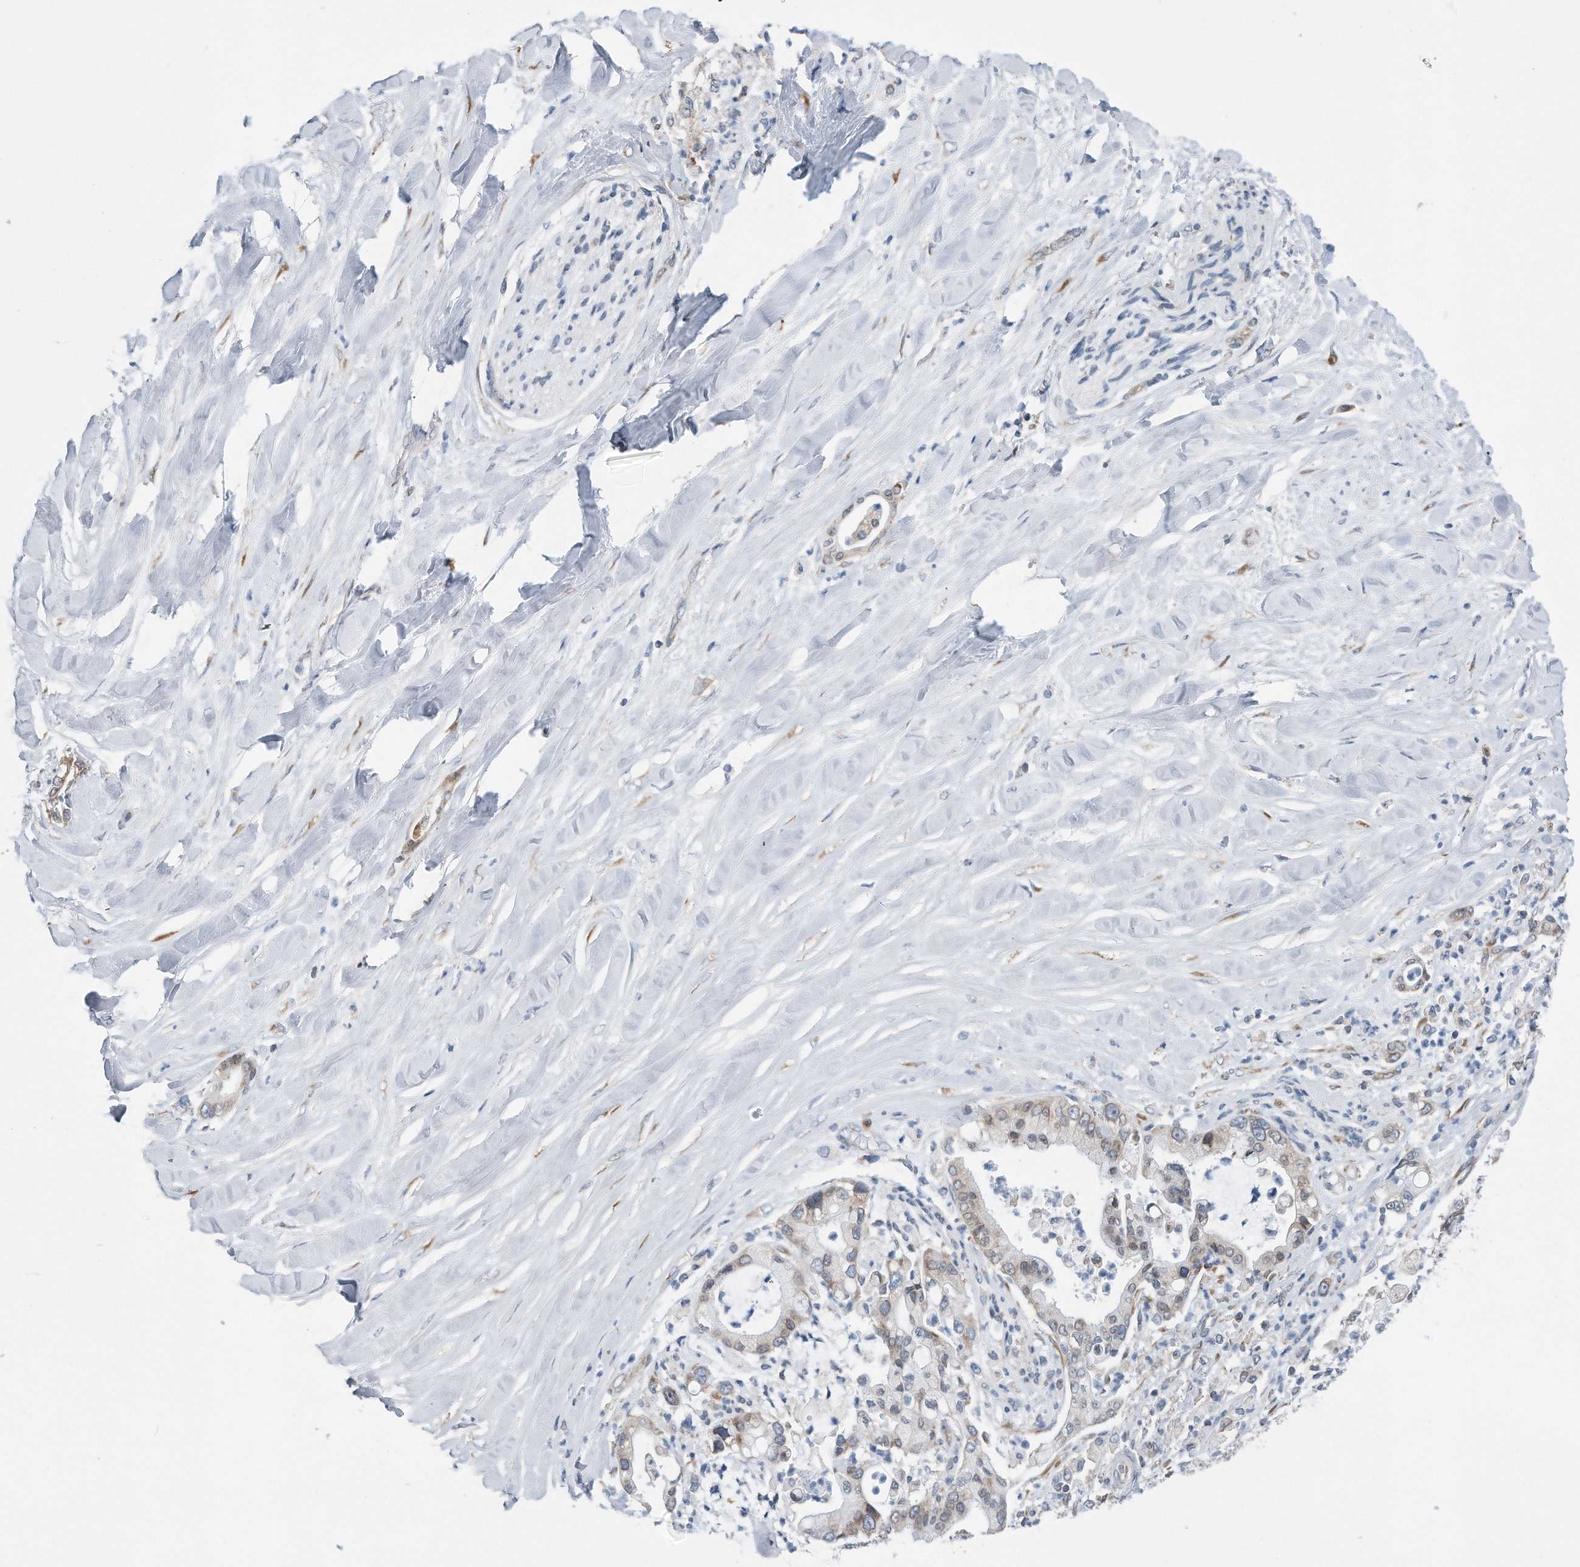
{"staining": {"intensity": "moderate", "quantity": "25%-75%", "location": "cytoplasmic/membranous"}, "tissue": "liver cancer", "cell_type": "Tumor cells", "image_type": "cancer", "snomed": [{"axis": "morphology", "description": "Cholangiocarcinoma"}, {"axis": "topography", "description": "Liver"}], "caption": "Liver cancer (cholangiocarcinoma) stained with IHC reveals moderate cytoplasmic/membranous expression in approximately 25%-75% of tumor cells.", "gene": "RPL26L1", "patient": {"sex": "female", "age": 54}}